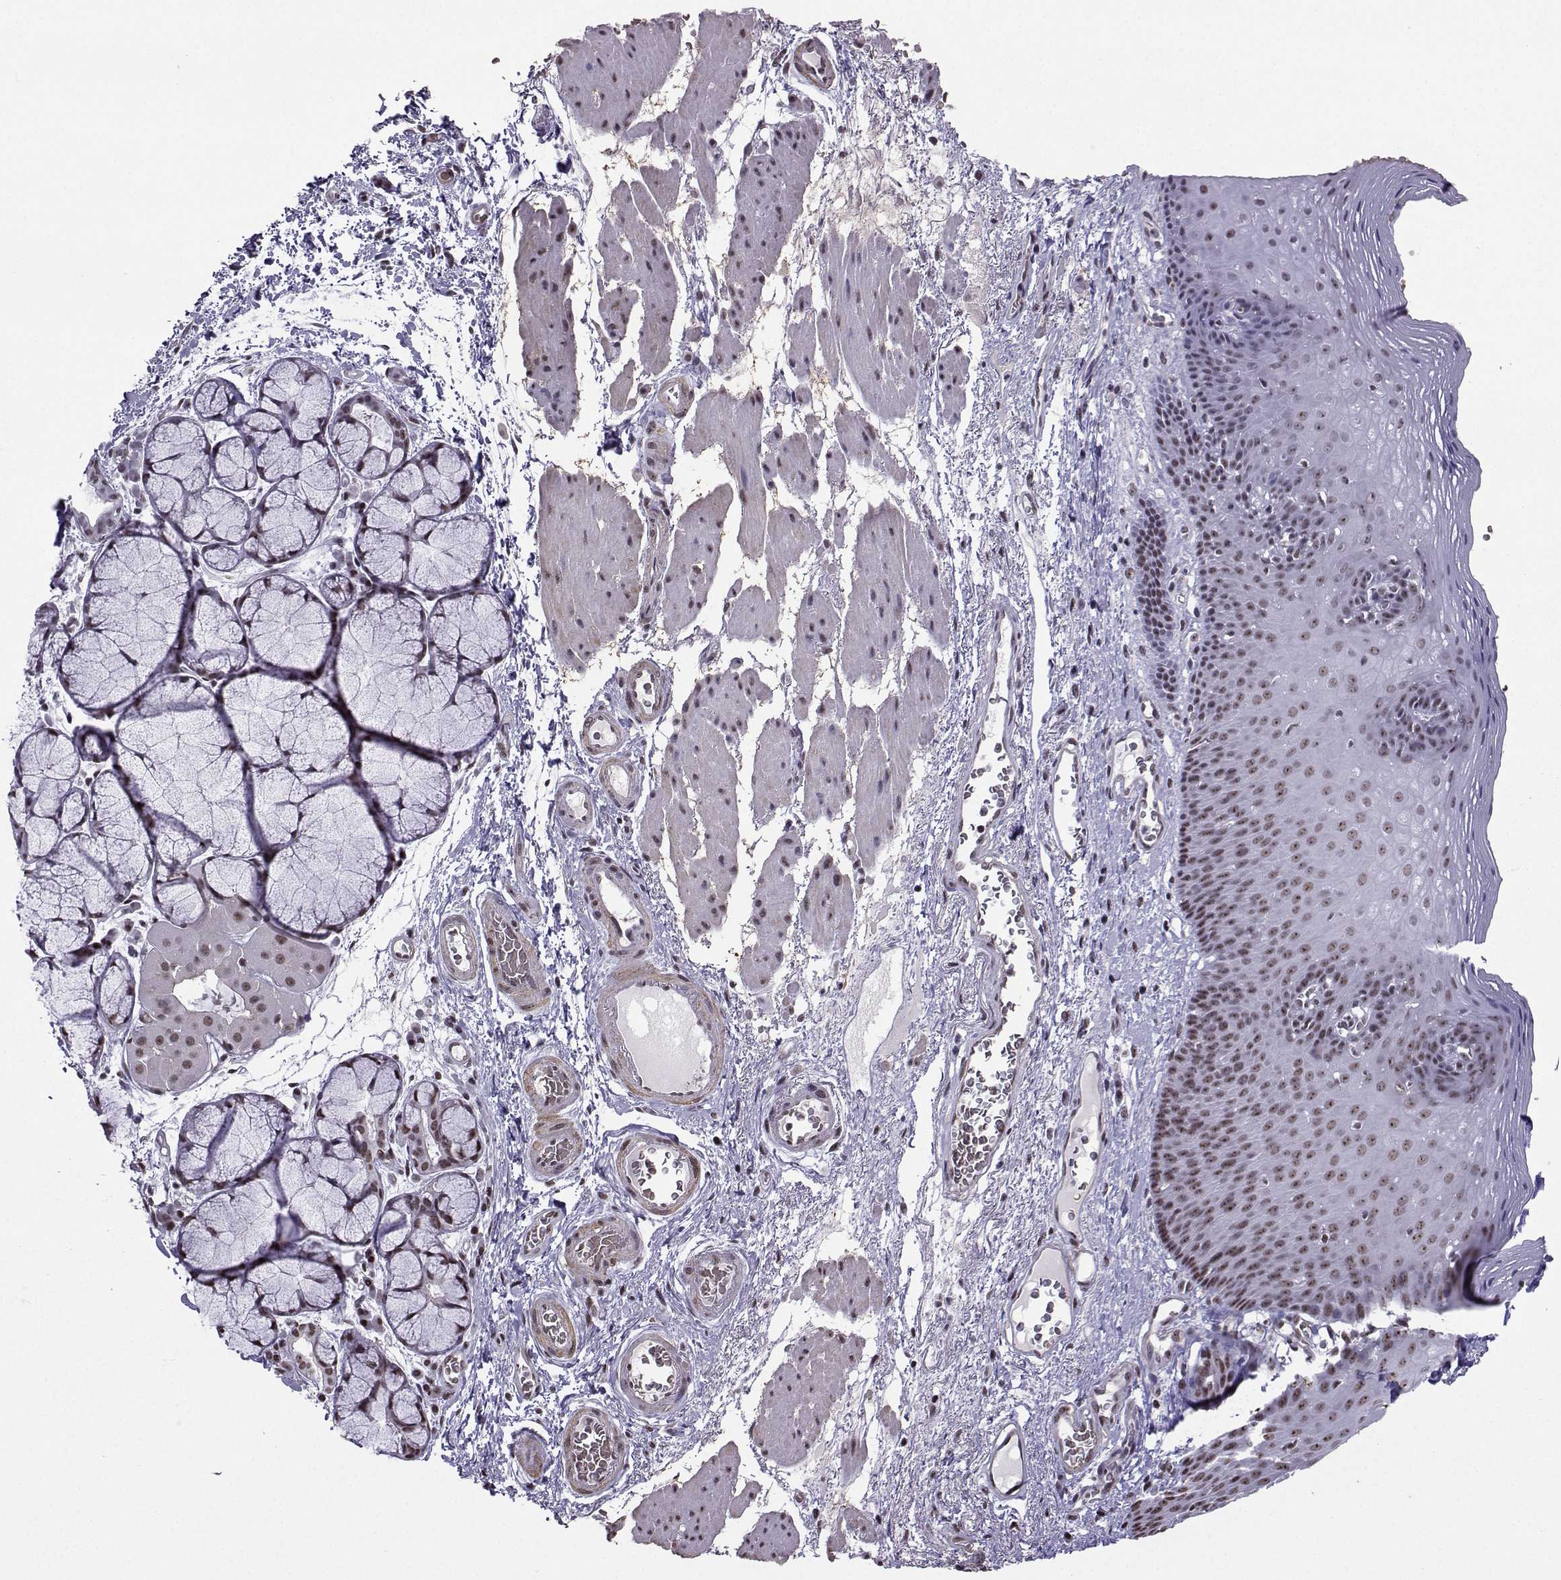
{"staining": {"intensity": "weak", "quantity": ">75%", "location": "nuclear"}, "tissue": "esophagus", "cell_type": "Squamous epithelial cells", "image_type": "normal", "snomed": [{"axis": "morphology", "description": "Normal tissue, NOS"}, {"axis": "topography", "description": "Esophagus"}], "caption": "The image demonstrates immunohistochemical staining of unremarkable esophagus. There is weak nuclear positivity is appreciated in approximately >75% of squamous epithelial cells.", "gene": "CCNK", "patient": {"sex": "male", "age": 76}}